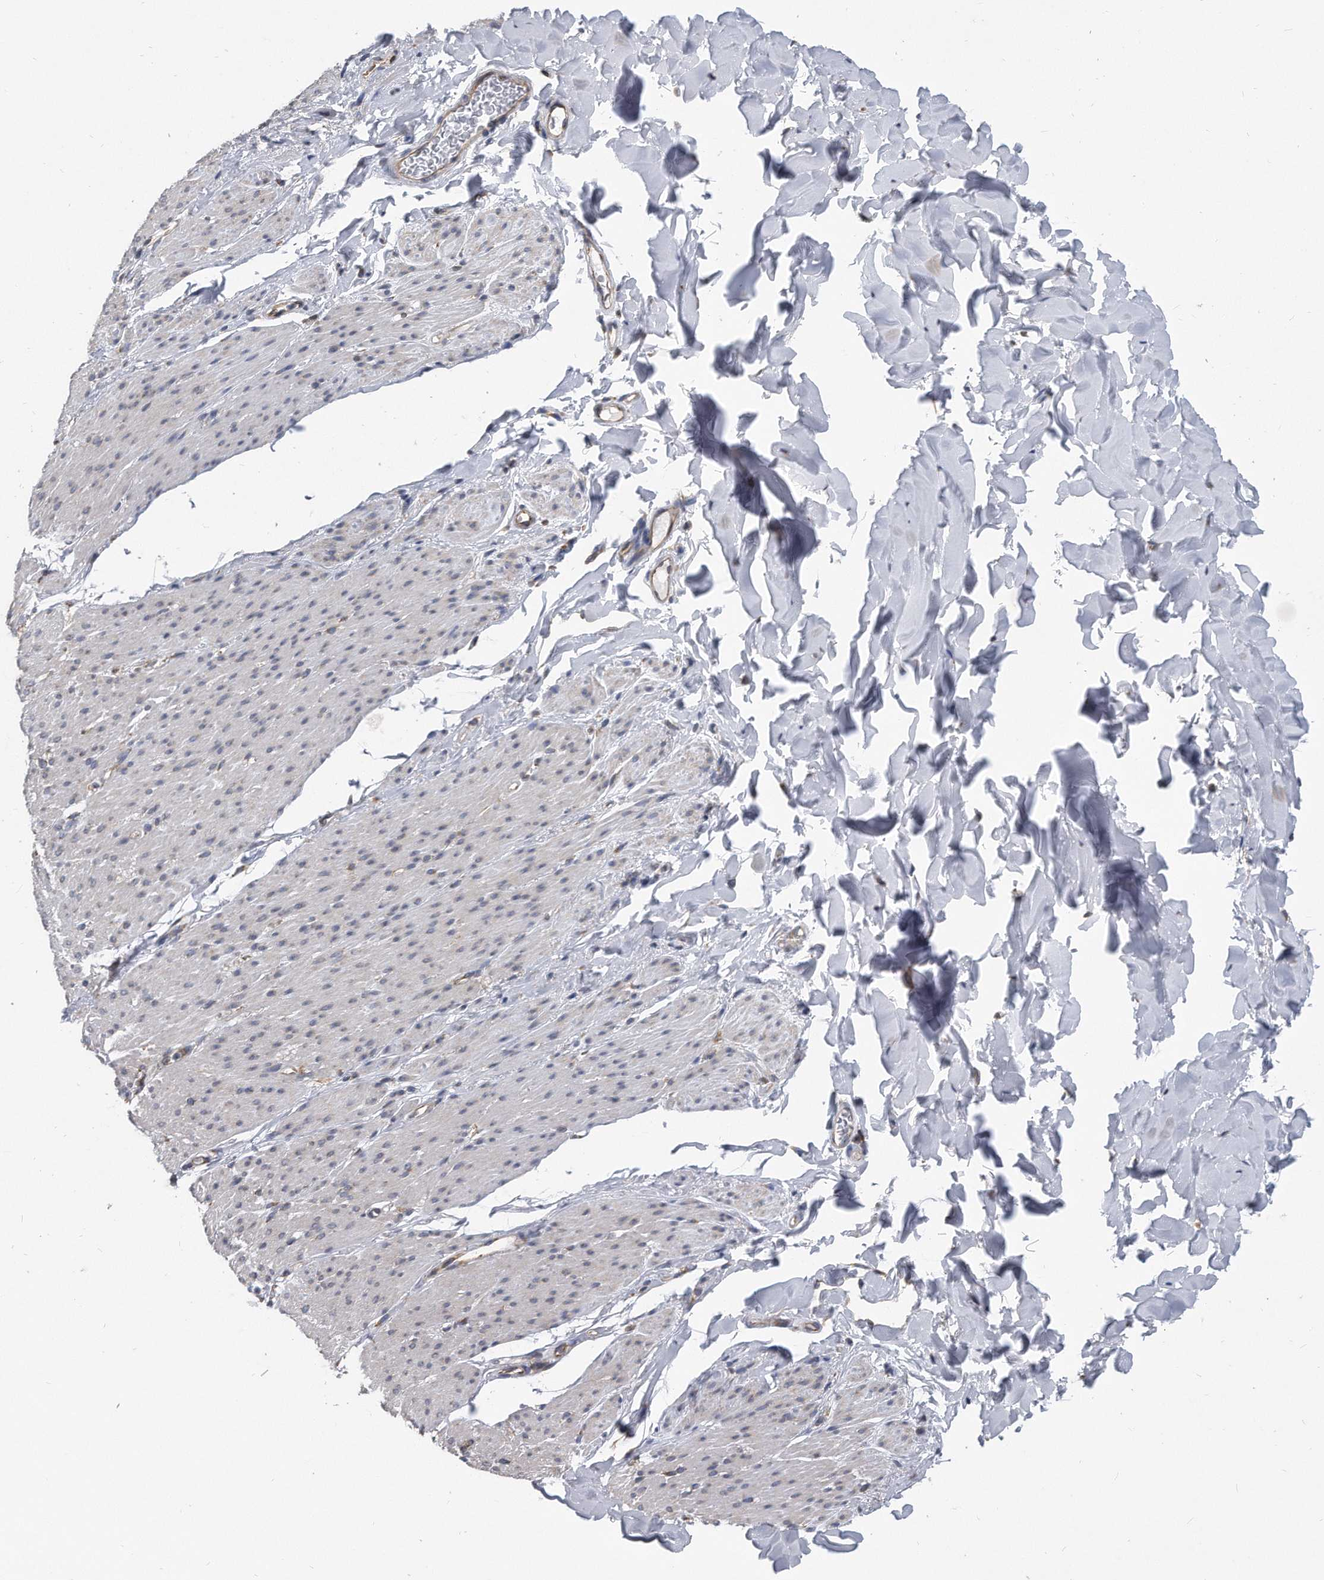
{"staining": {"intensity": "negative", "quantity": "none", "location": "none"}, "tissue": "smooth muscle", "cell_type": "Smooth muscle cells", "image_type": "normal", "snomed": [{"axis": "morphology", "description": "Normal tissue, NOS"}, {"axis": "topography", "description": "Colon"}, {"axis": "topography", "description": "Peripheral nerve tissue"}], "caption": "This is an IHC histopathology image of unremarkable human smooth muscle. There is no expression in smooth muscle cells.", "gene": "CCDC47", "patient": {"sex": "female", "age": 61}}